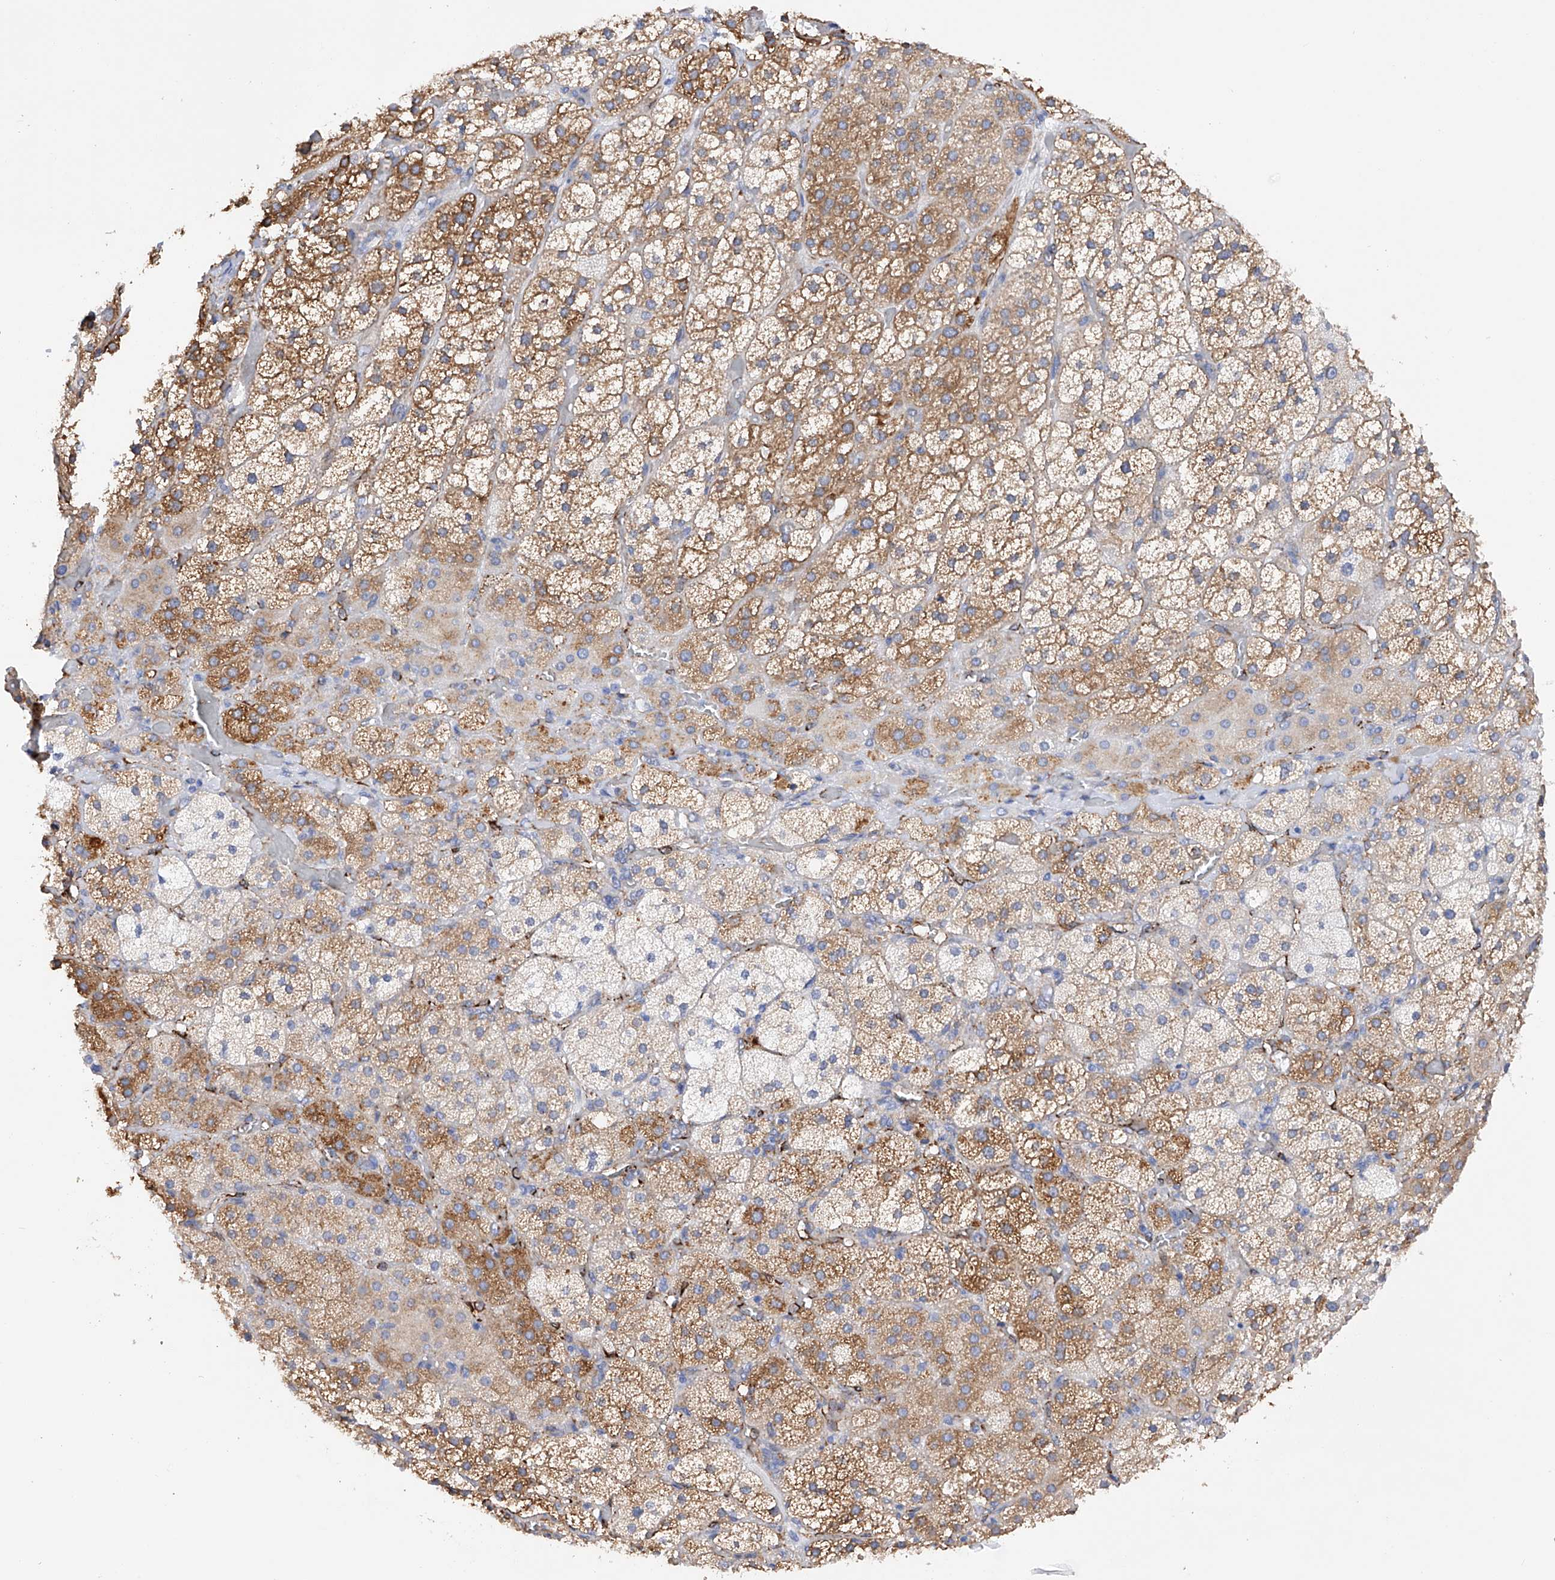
{"staining": {"intensity": "moderate", "quantity": ">75%", "location": "cytoplasmic/membranous"}, "tissue": "adrenal gland", "cell_type": "Glandular cells", "image_type": "normal", "snomed": [{"axis": "morphology", "description": "Normal tissue, NOS"}, {"axis": "topography", "description": "Adrenal gland"}], "caption": "Immunohistochemical staining of benign adrenal gland demonstrates >75% levels of moderate cytoplasmic/membranous protein expression in about >75% of glandular cells. (DAB (3,3'-diaminobenzidine) IHC, brown staining for protein, blue staining for nuclei).", "gene": "PDIA5", "patient": {"sex": "male", "age": 57}}